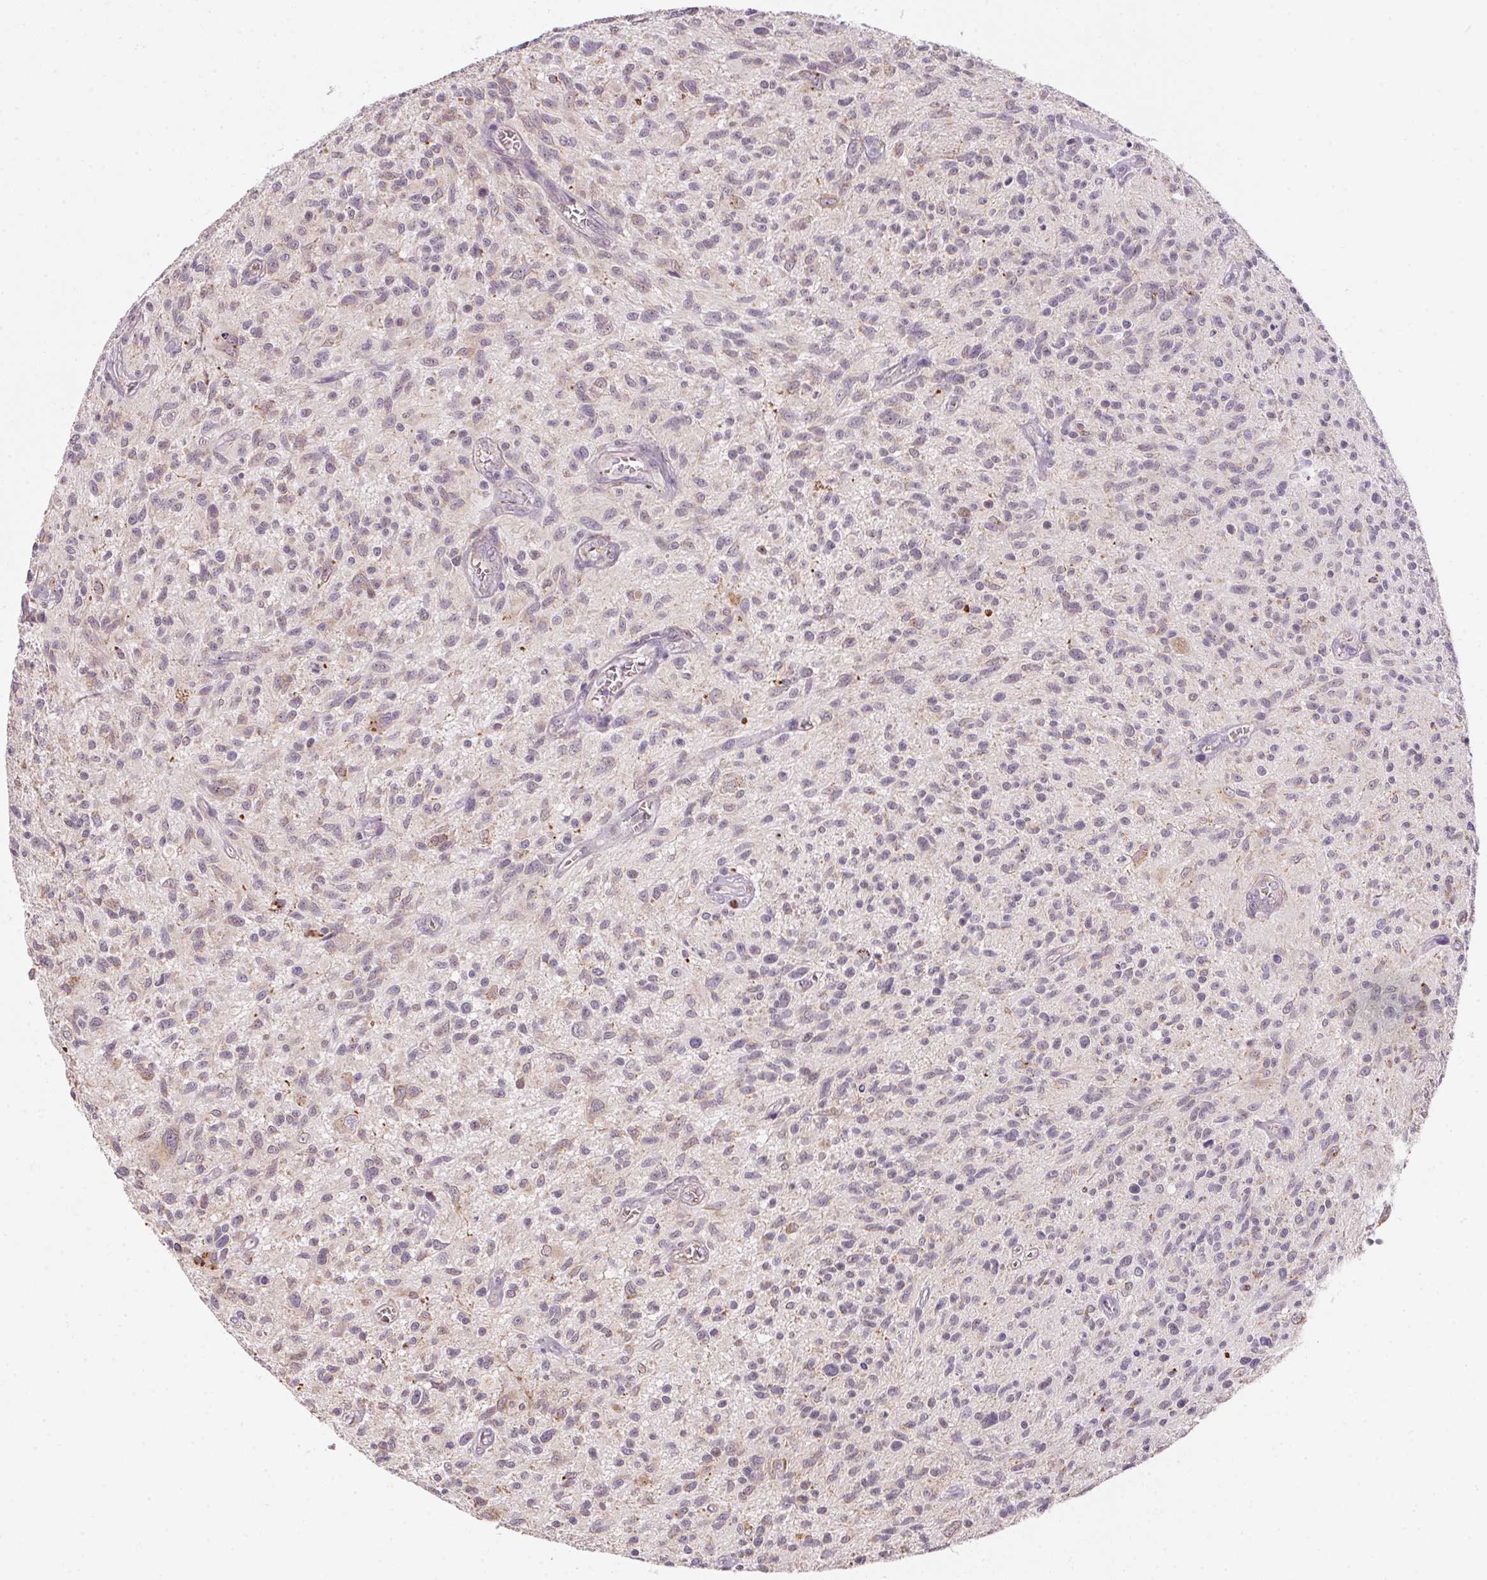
{"staining": {"intensity": "negative", "quantity": "none", "location": "none"}, "tissue": "glioma", "cell_type": "Tumor cells", "image_type": "cancer", "snomed": [{"axis": "morphology", "description": "Glioma, malignant, High grade"}, {"axis": "topography", "description": "Brain"}], "caption": "The IHC histopathology image has no significant expression in tumor cells of malignant glioma (high-grade) tissue. (DAB IHC, high magnification).", "gene": "METTL13", "patient": {"sex": "male", "age": 75}}